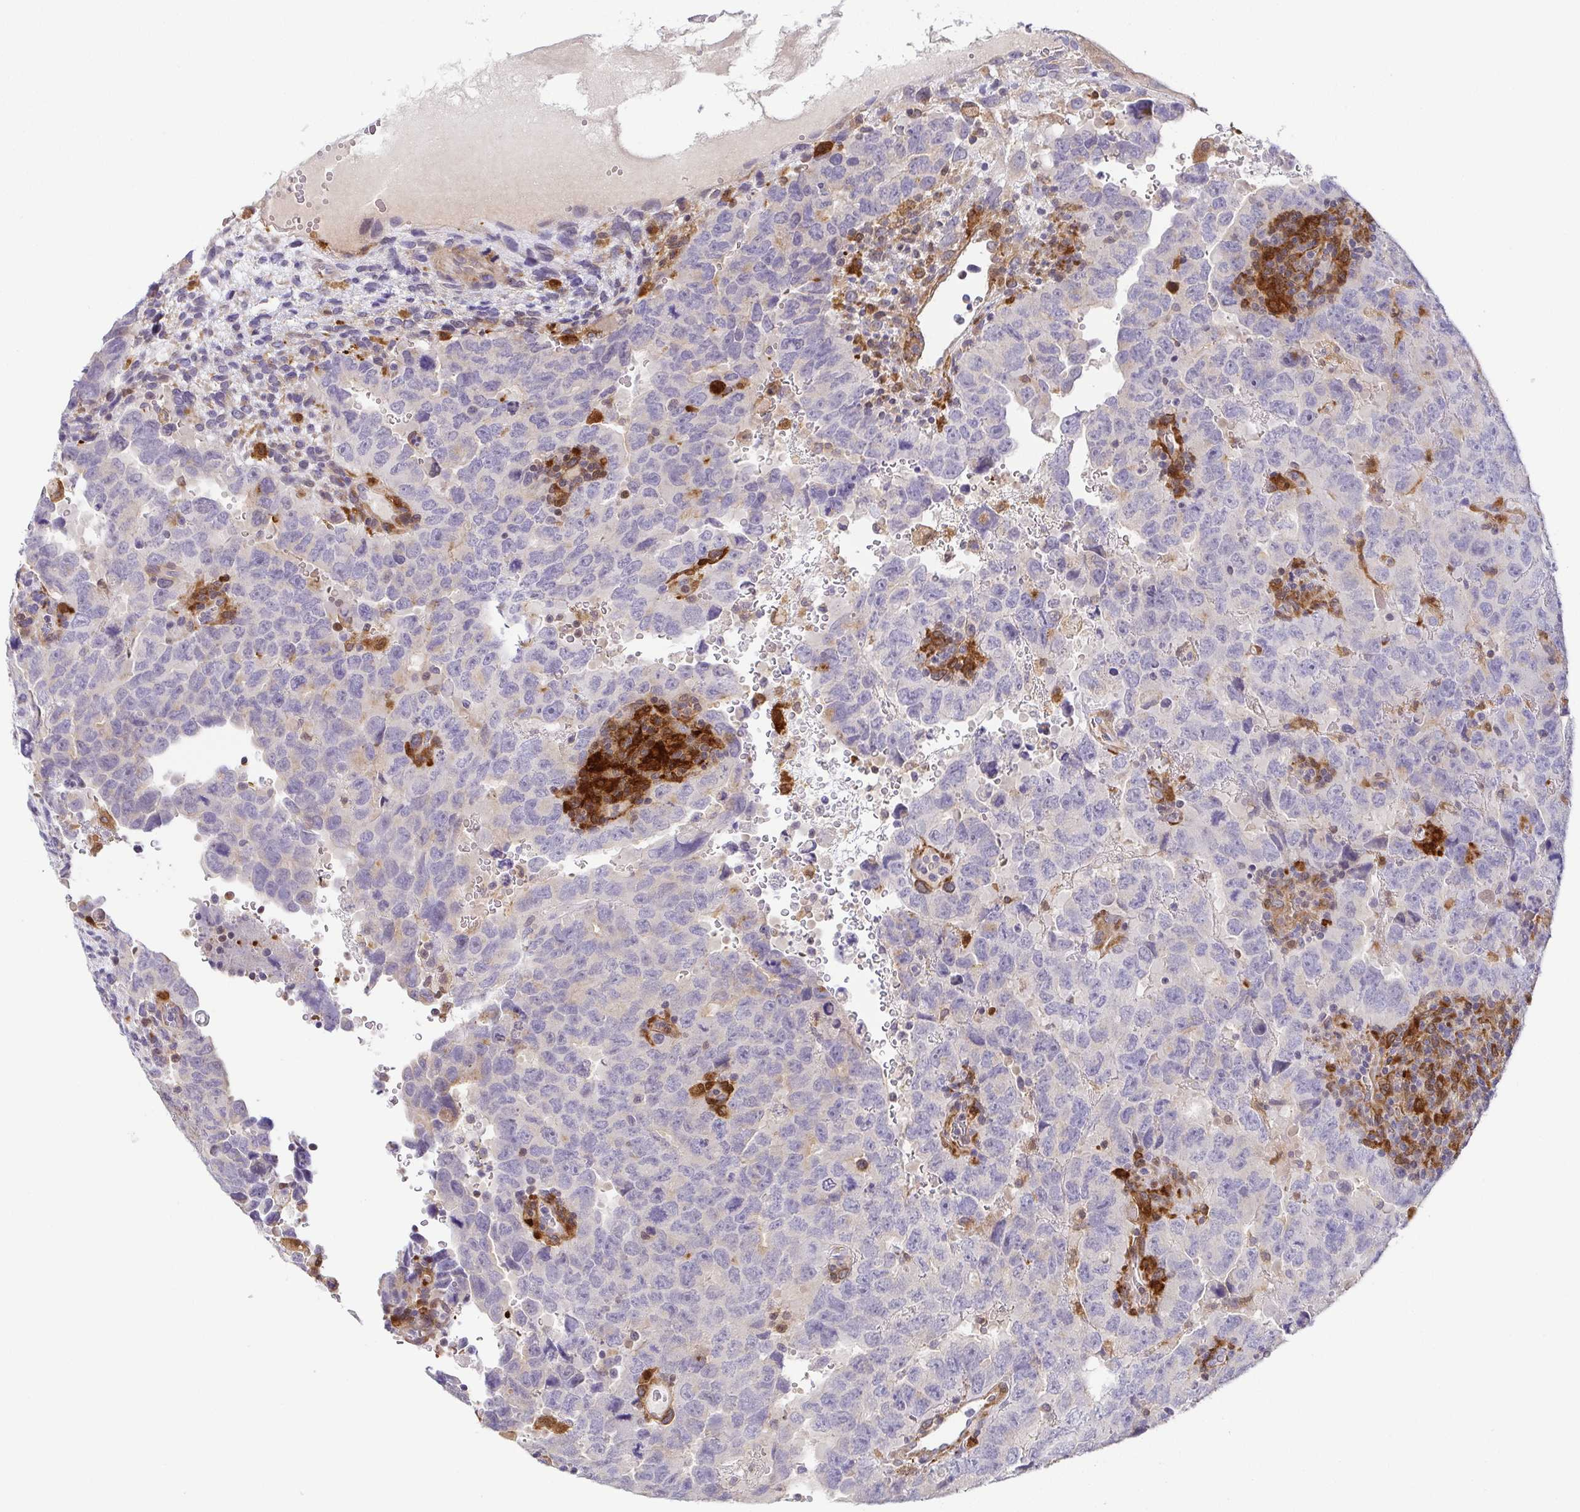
{"staining": {"intensity": "negative", "quantity": "none", "location": "none"}, "tissue": "testis cancer", "cell_type": "Tumor cells", "image_type": "cancer", "snomed": [{"axis": "morphology", "description": "Carcinoma, Embryonal, NOS"}, {"axis": "topography", "description": "Testis"}], "caption": "IHC image of testis cancer (embryonal carcinoma) stained for a protein (brown), which demonstrates no expression in tumor cells. (DAB immunohistochemistry with hematoxylin counter stain).", "gene": "RNASE7", "patient": {"sex": "male", "age": 24}}